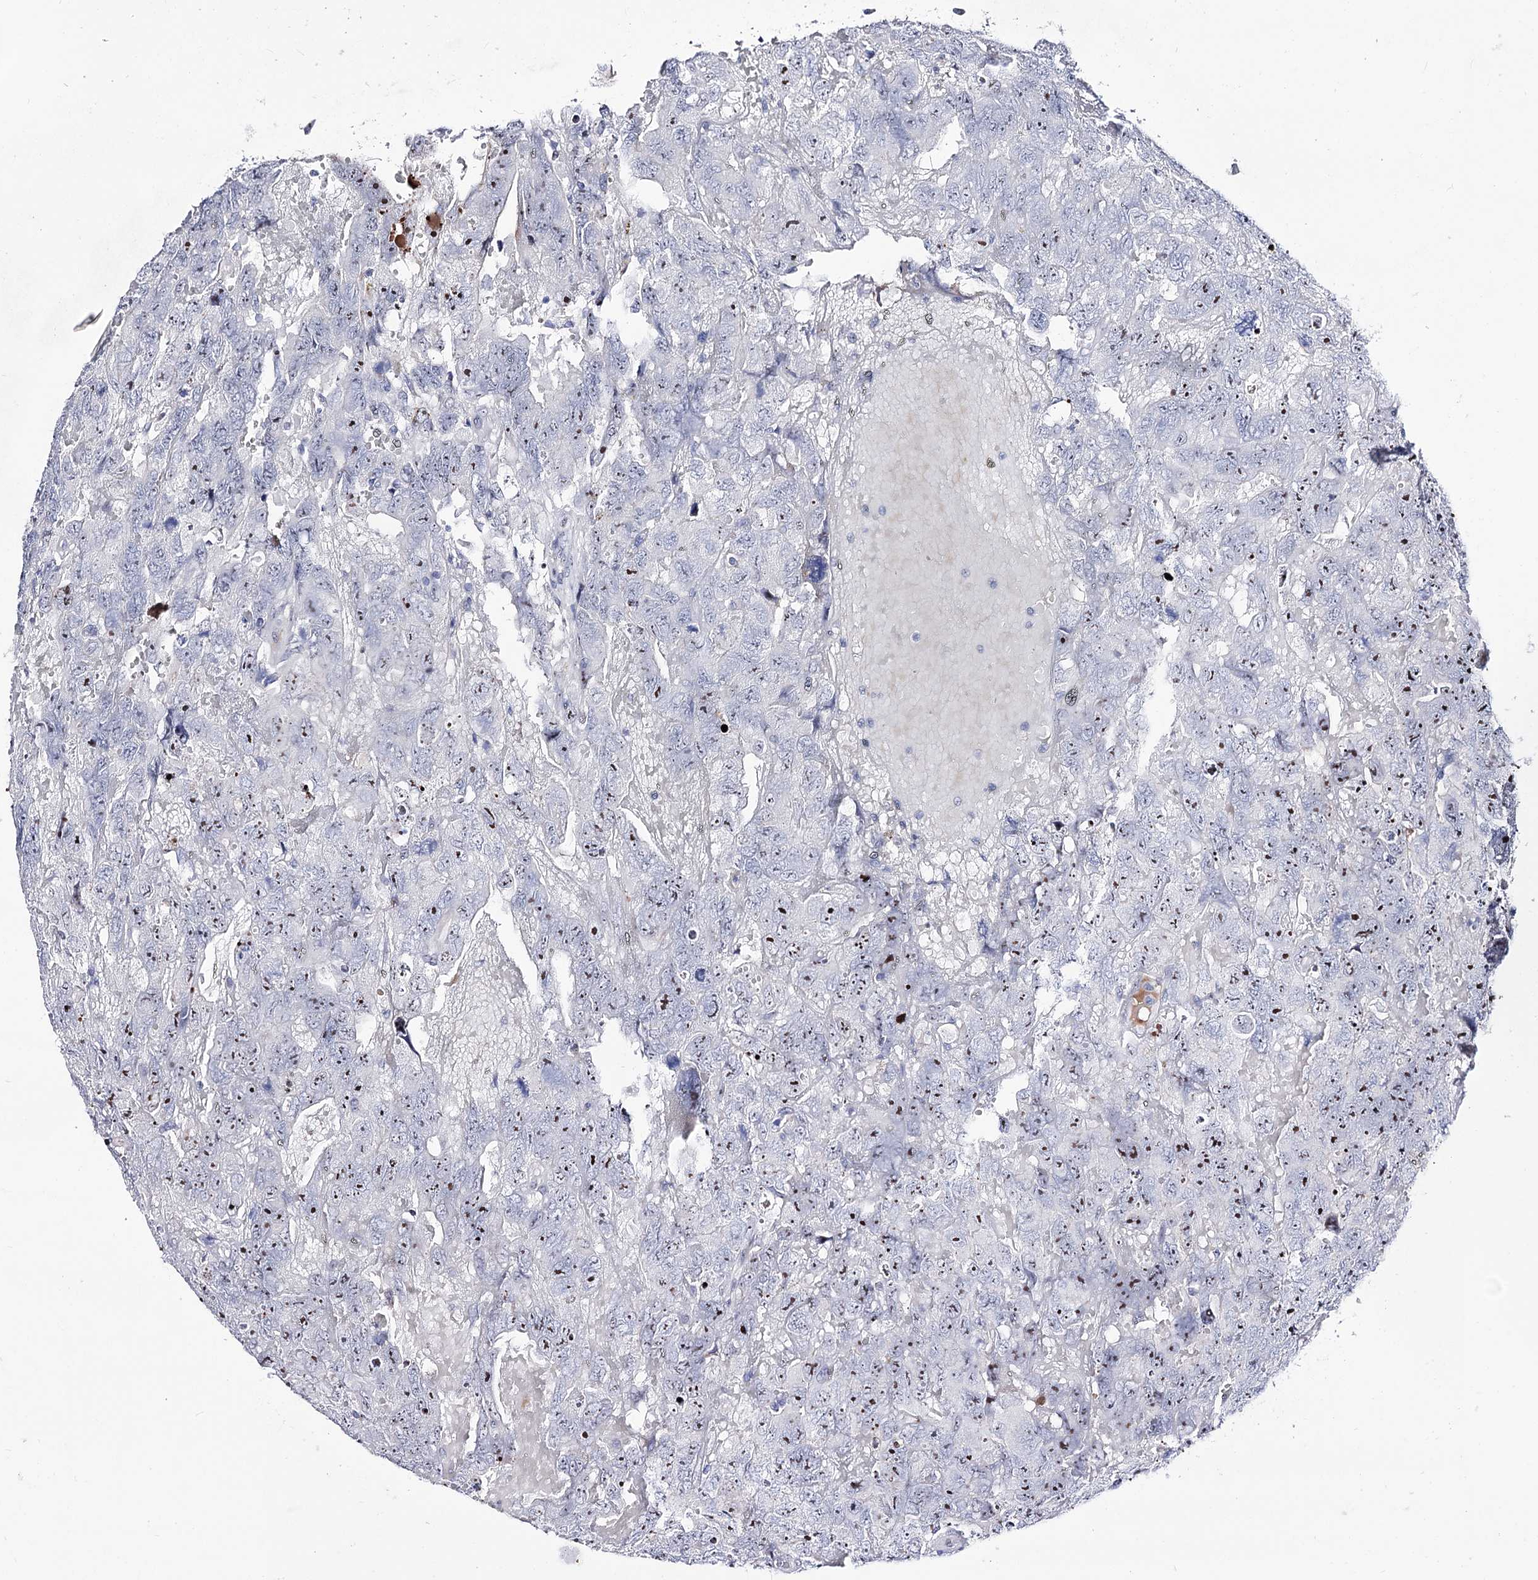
{"staining": {"intensity": "moderate", "quantity": "25%-75%", "location": "nuclear"}, "tissue": "testis cancer", "cell_type": "Tumor cells", "image_type": "cancer", "snomed": [{"axis": "morphology", "description": "Carcinoma, Embryonal, NOS"}, {"axis": "topography", "description": "Testis"}], "caption": "Brown immunohistochemical staining in testis embryonal carcinoma displays moderate nuclear expression in about 25%-75% of tumor cells. The staining was performed using DAB, with brown indicating positive protein expression. Nuclei are stained blue with hematoxylin.", "gene": "PCGF5", "patient": {"sex": "male", "age": 45}}